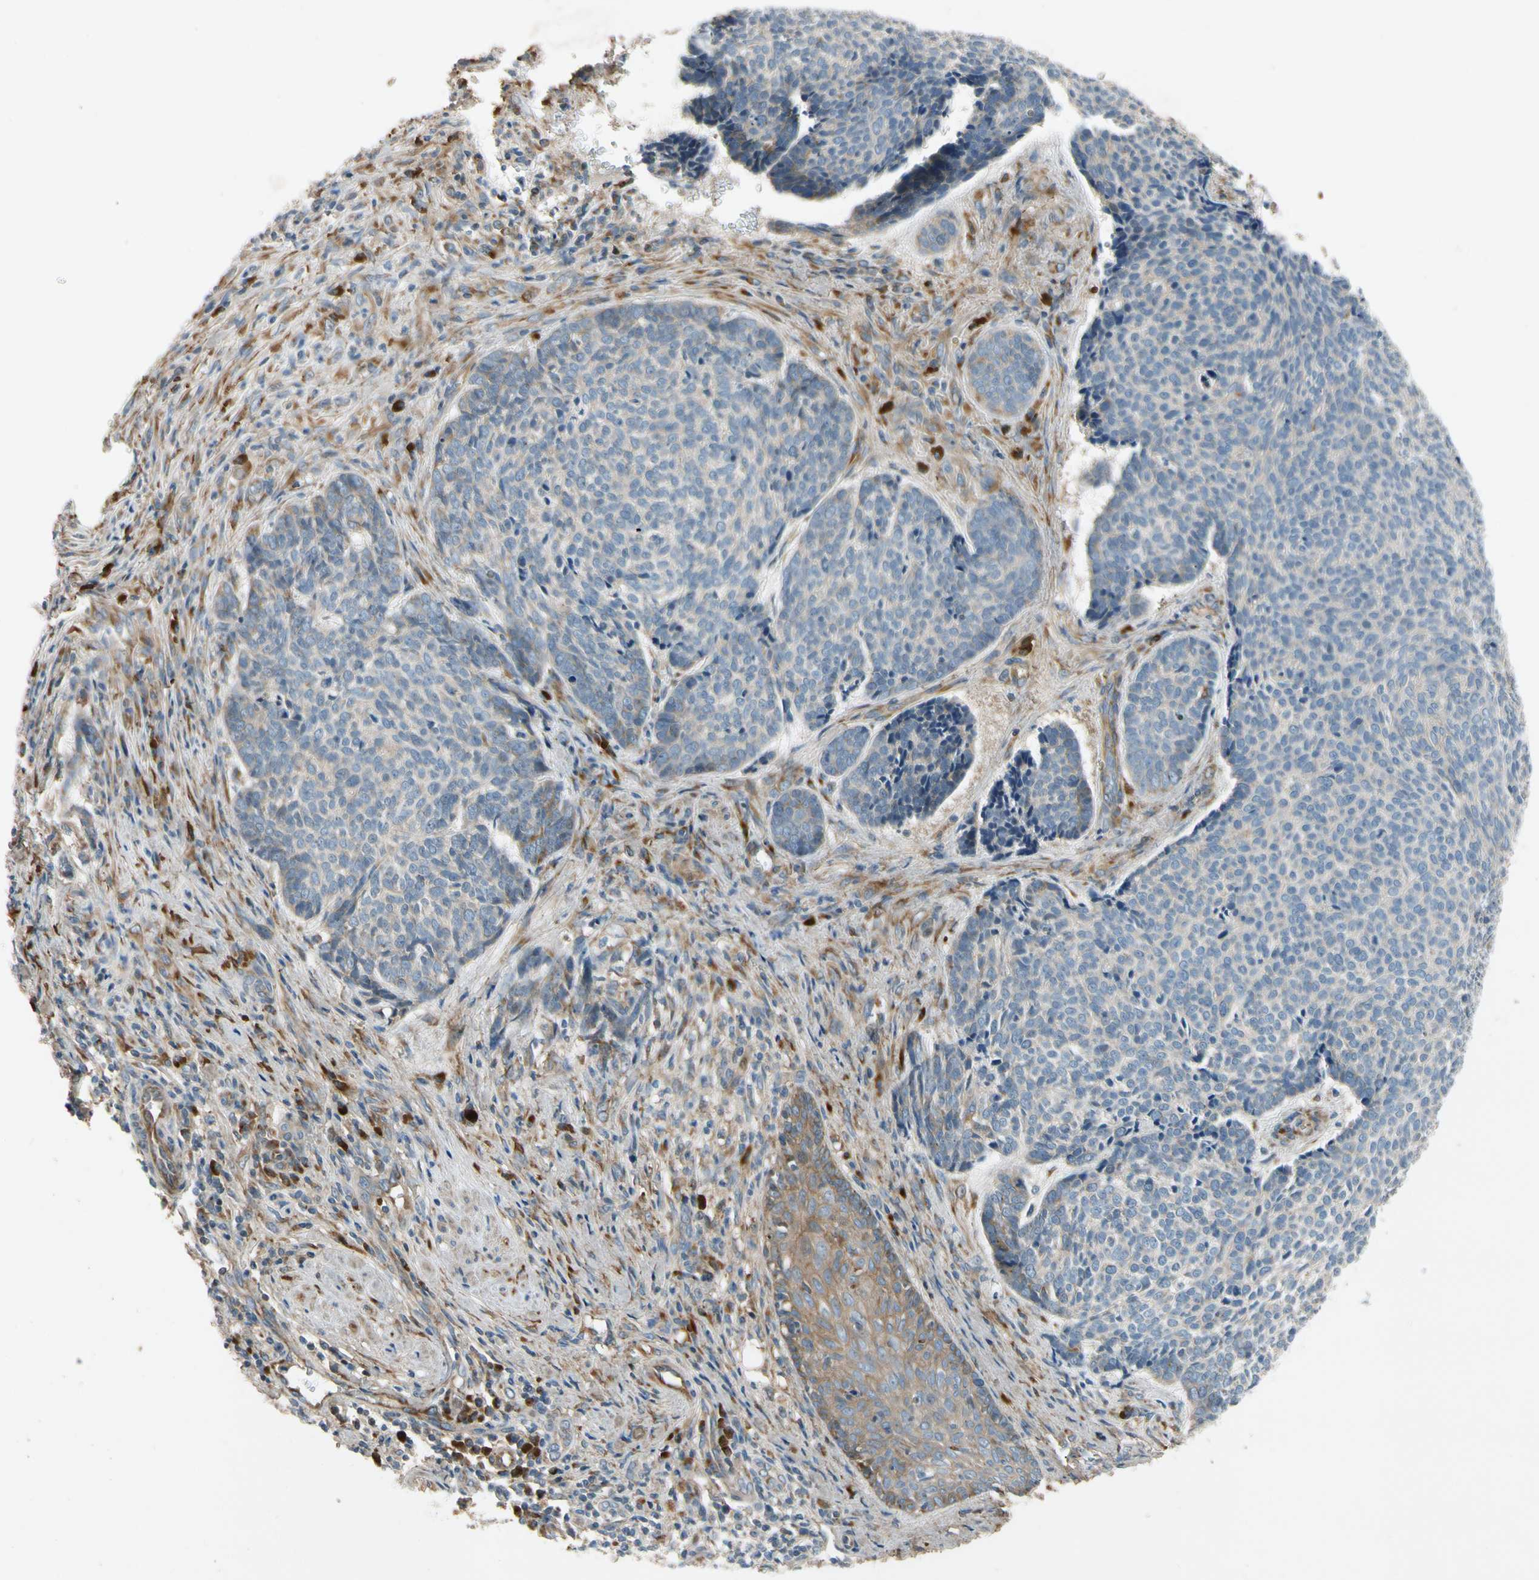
{"staining": {"intensity": "weak", "quantity": "25%-75%", "location": "cytoplasmic/membranous"}, "tissue": "skin cancer", "cell_type": "Tumor cells", "image_type": "cancer", "snomed": [{"axis": "morphology", "description": "Basal cell carcinoma"}, {"axis": "topography", "description": "Skin"}], "caption": "The micrograph displays staining of skin cancer, revealing weak cytoplasmic/membranous protein positivity (brown color) within tumor cells. (Stains: DAB (3,3'-diaminobenzidine) in brown, nuclei in blue, Microscopy: brightfield microscopy at high magnification).", "gene": "MST1R", "patient": {"sex": "male", "age": 84}}